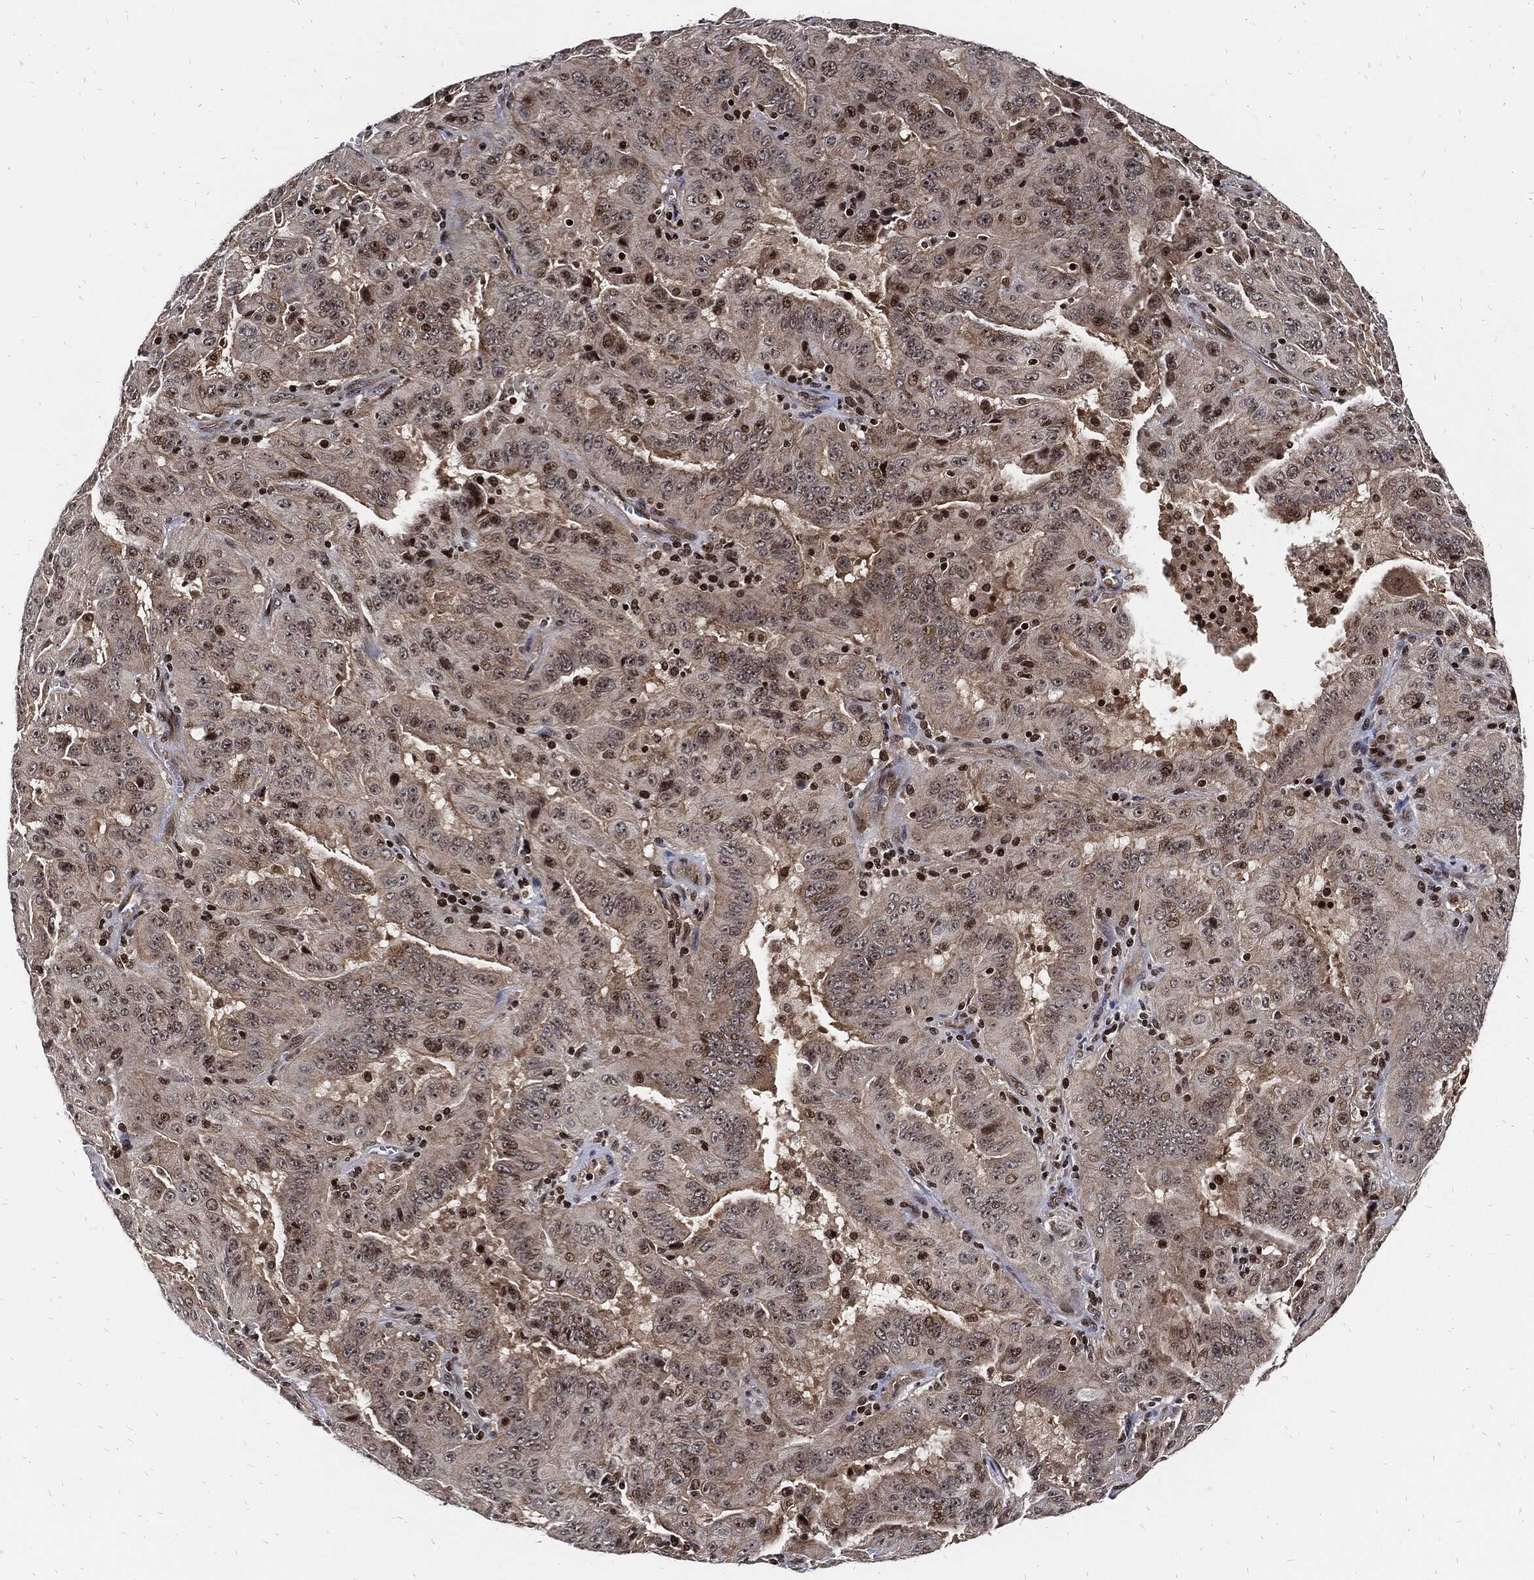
{"staining": {"intensity": "moderate", "quantity": "<25%", "location": "cytoplasmic/membranous"}, "tissue": "pancreatic cancer", "cell_type": "Tumor cells", "image_type": "cancer", "snomed": [{"axis": "morphology", "description": "Adenocarcinoma, NOS"}, {"axis": "topography", "description": "Pancreas"}], "caption": "An IHC histopathology image of neoplastic tissue is shown. Protein staining in brown shows moderate cytoplasmic/membranous positivity in pancreatic cancer (adenocarcinoma) within tumor cells.", "gene": "ZNF775", "patient": {"sex": "male", "age": 63}}